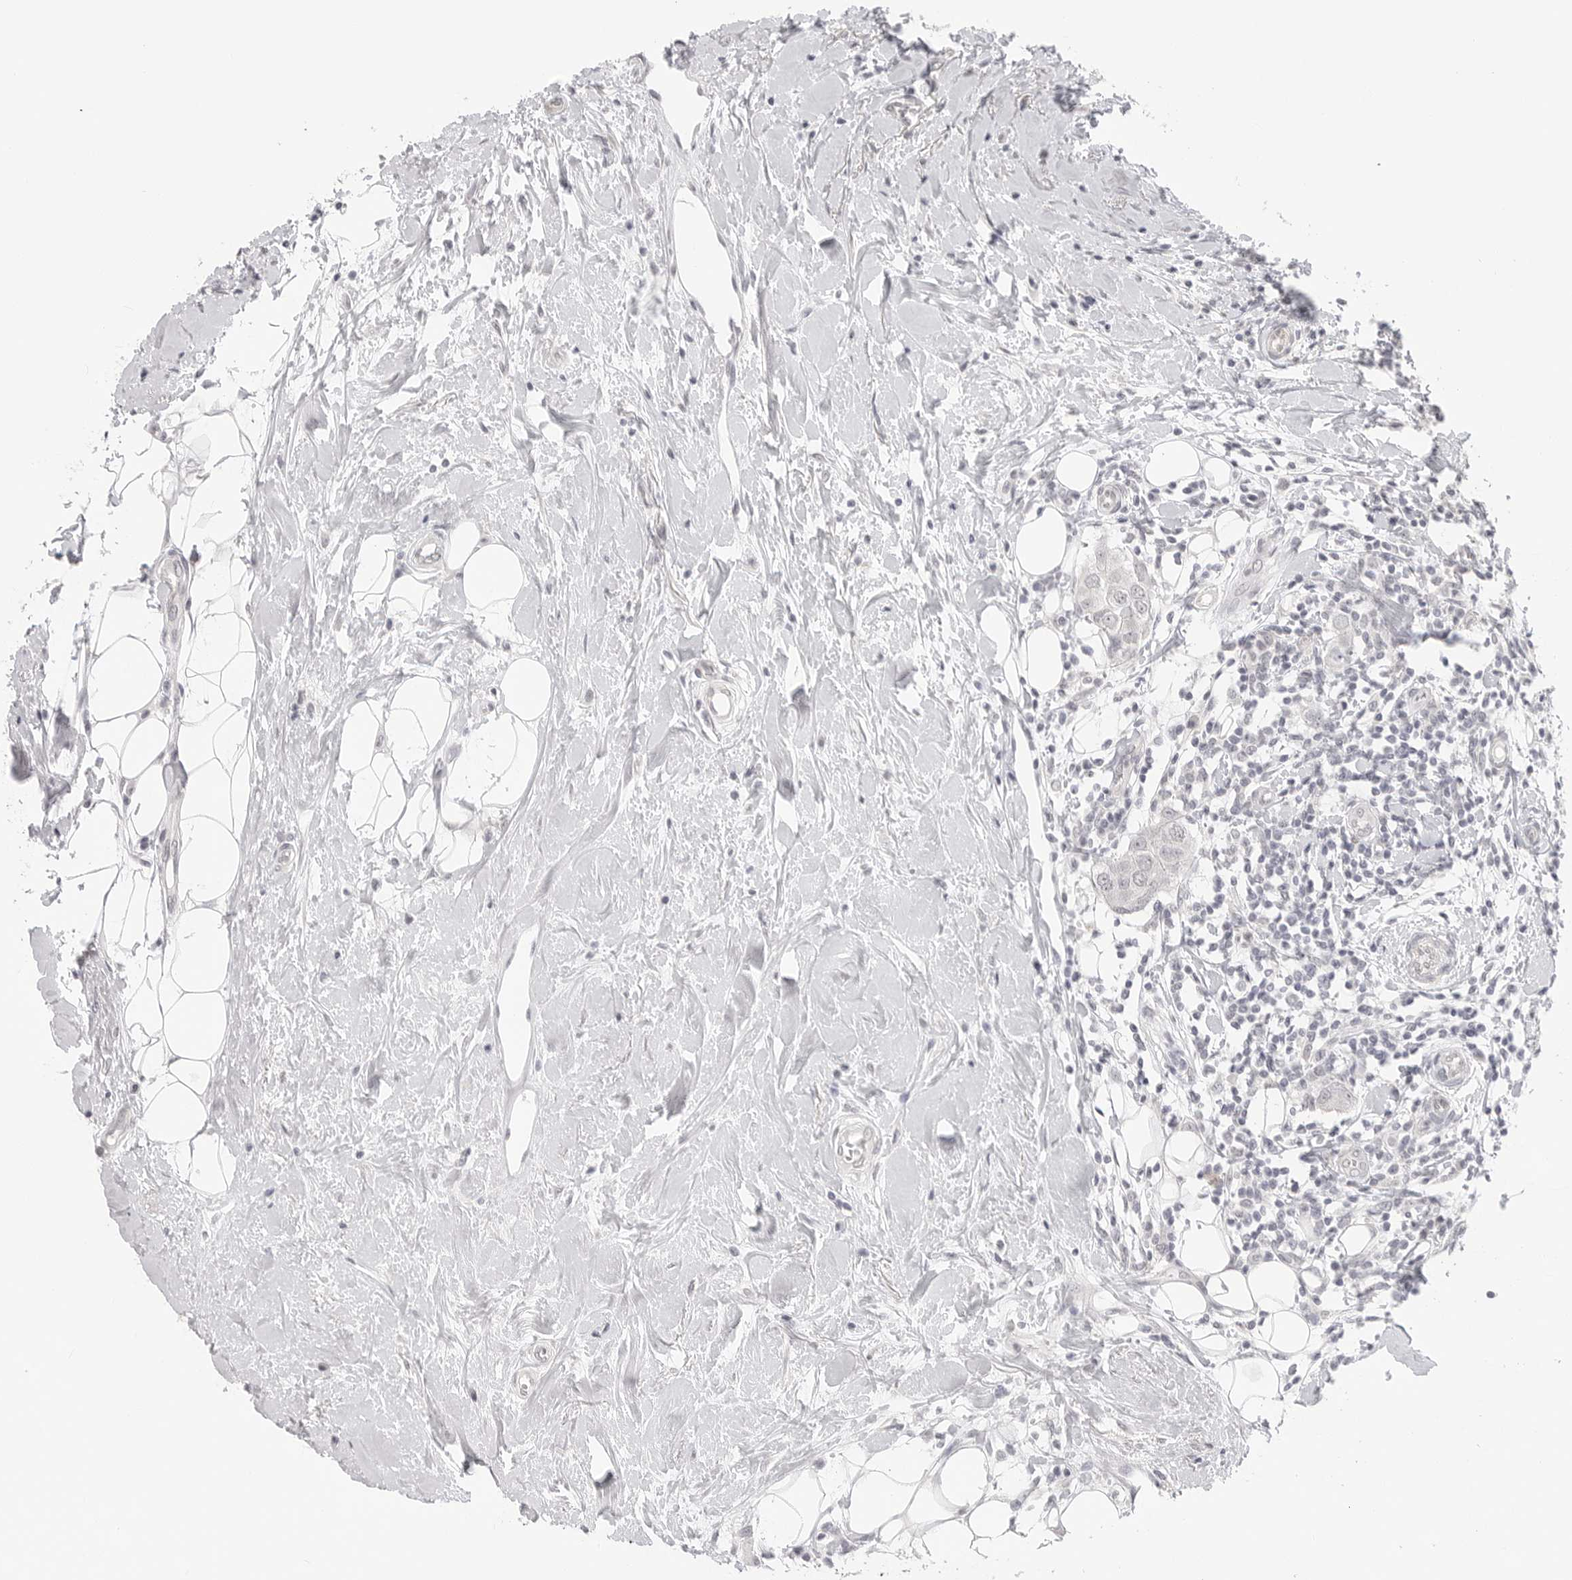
{"staining": {"intensity": "negative", "quantity": "none", "location": "none"}, "tissue": "breast cancer", "cell_type": "Tumor cells", "image_type": "cancer", "snomed": [{"axis": "morphology", "description": "Duct carcinoma"}, {"axis": "topography", "description": "Breast"}], "caption": "This is an immunohistochemistry histopathology image of human breast cancer. There is no staining in tumor cells.", "gene": "KLK11", "patient": {"sex": "female", "age": 27}}